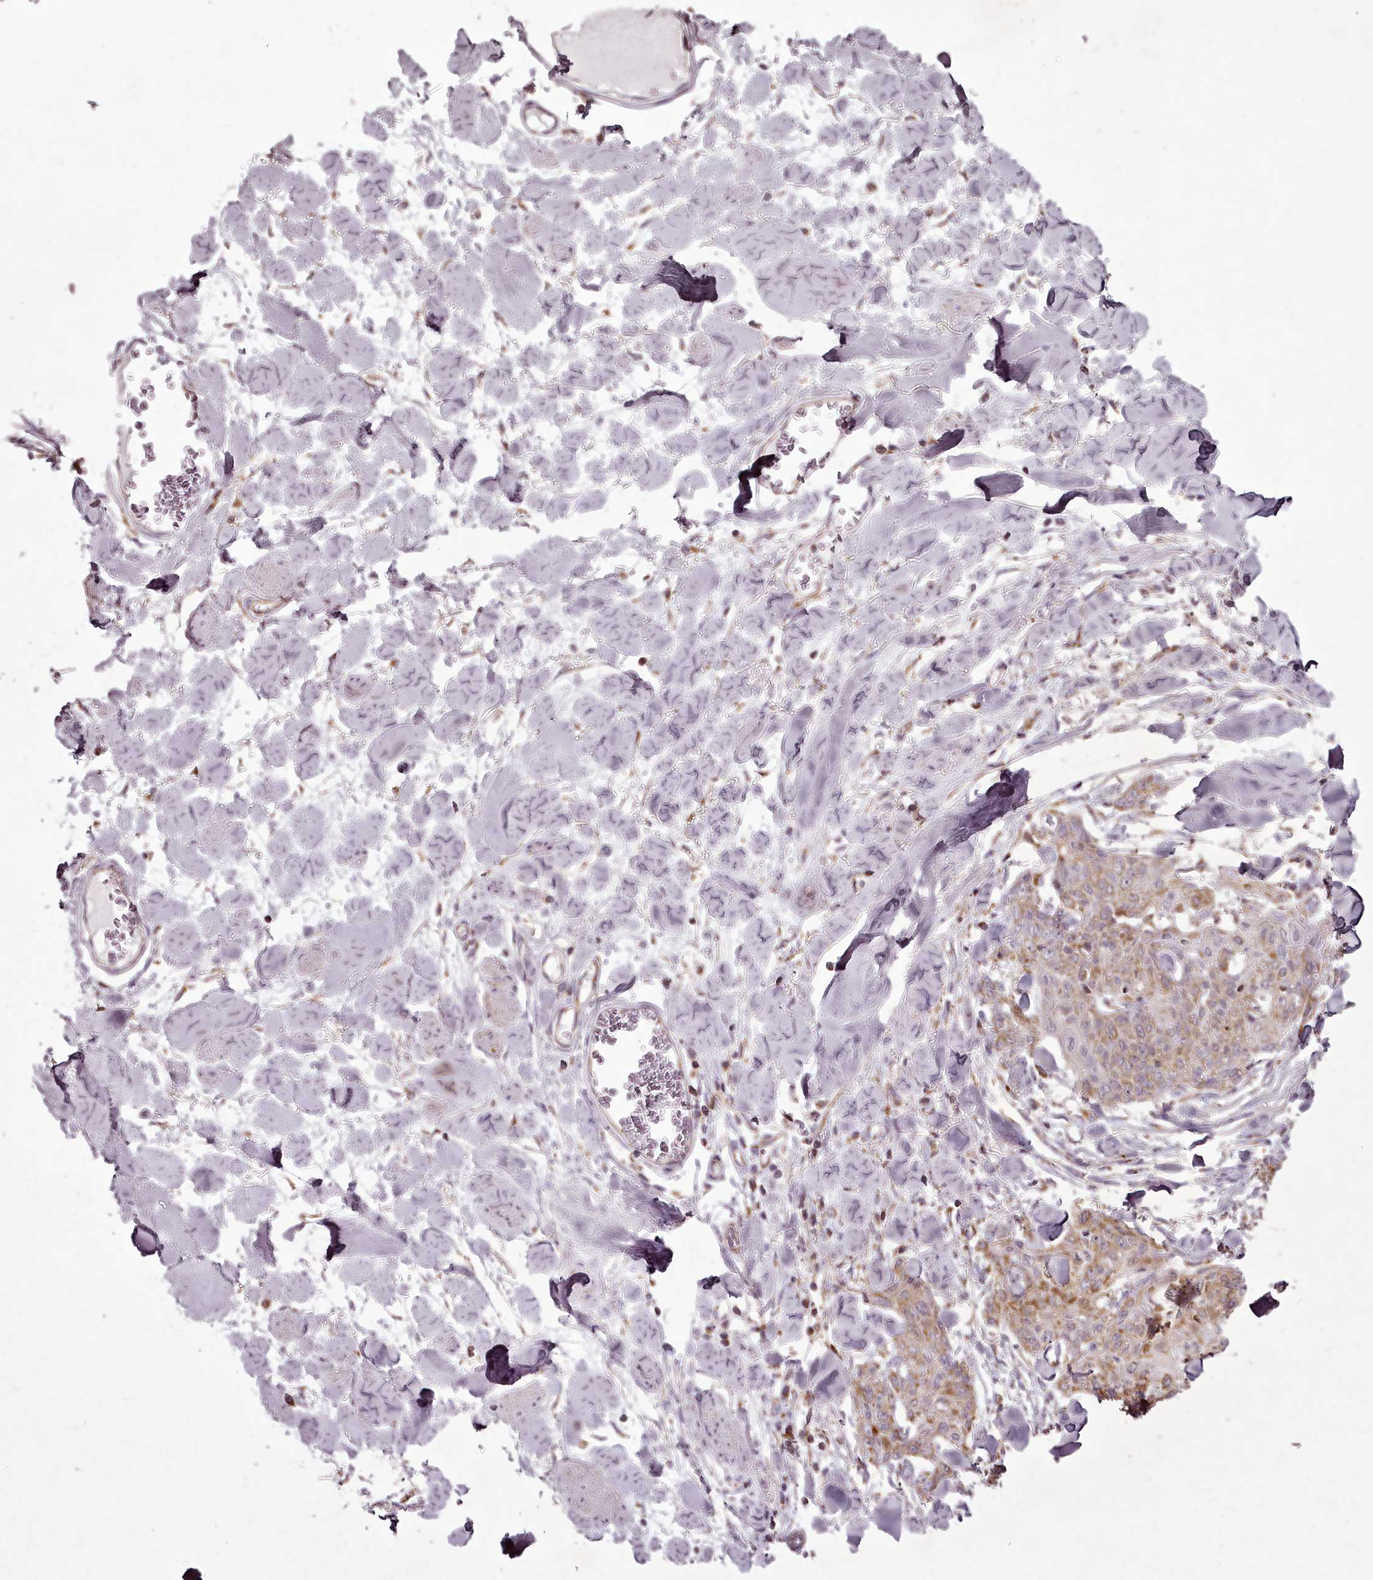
{"staining": {"intensity": "moderate", "quantity": ">75%", "location": "cytoplasmic/membranous"}, "tissue": "skin cancer", "cell_type": "Tumor cells", "image_type": "cancer", "snomed": [{"axis": "morphology", "description": "Squamous cell carcinoma, NOS"}, {"axis": "topography", "description": "Skin"}, {"axis": "topography", "description": "Vulva"}], "caption": "A medium amount of moderate cytoplasmic/membranous positivity is identified in about >75% of tumor cells in skin cancer tissue. The staining was performed using DAB (3,3'-diaminobenzidine) to visualize the protein expression in brown, while the nuclei were stained in blue with hematoxylin (Magnification: 20x).", "gene": "CHCHD2", "patient": {"sex": "female", "age": 85}}